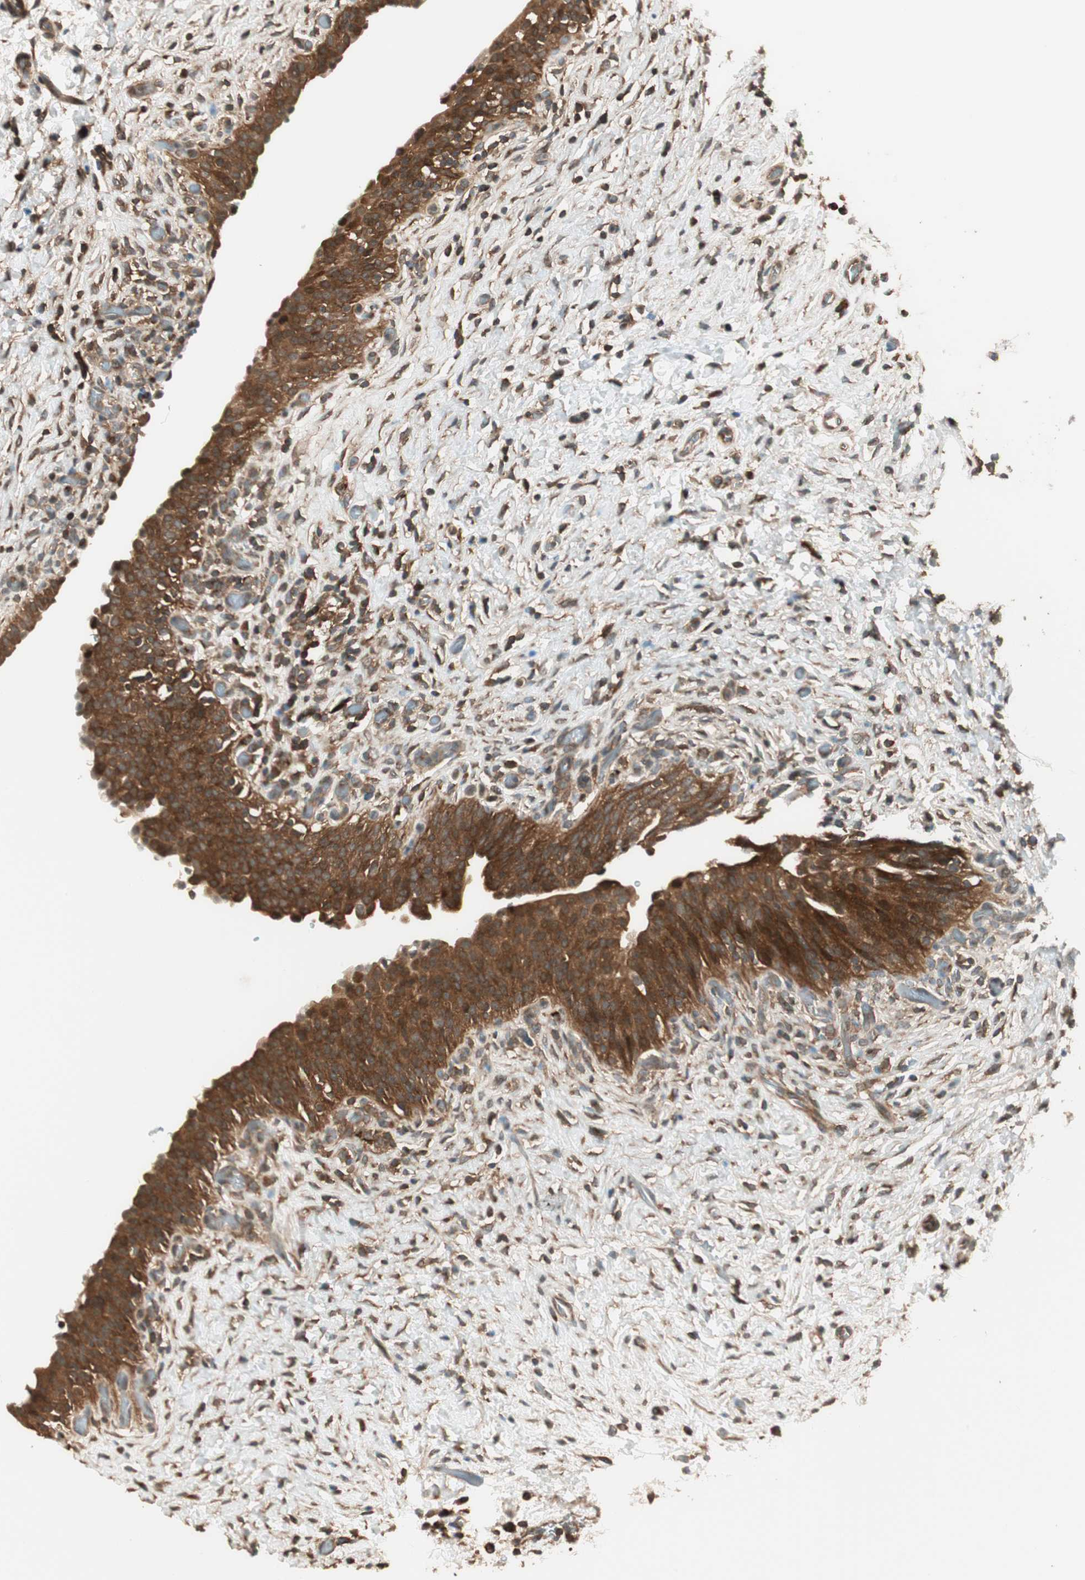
{"staining": {"intensity": "strong", "quantity": ">75%", "location": "cytoplasmic/membranous"}, "tissue": "urinary bladder", "cell_type": "Urothelial cells", "image_type": "normal", "snomed": [{"axis": "morphology", "description": "Normal tissue, NOS"}, {"axis": "topography", "description": "Urinary bladder"}], "caption": "IHC micrograph of unremarkable human urinary bladder stained for a protein (brown), which exhibits high levels of strong cytoplasmic/membranous expression in approximately >75% of urothelial cells.", "gene": "CNOT4", "patient": {"sex": "male", "age": 51}}